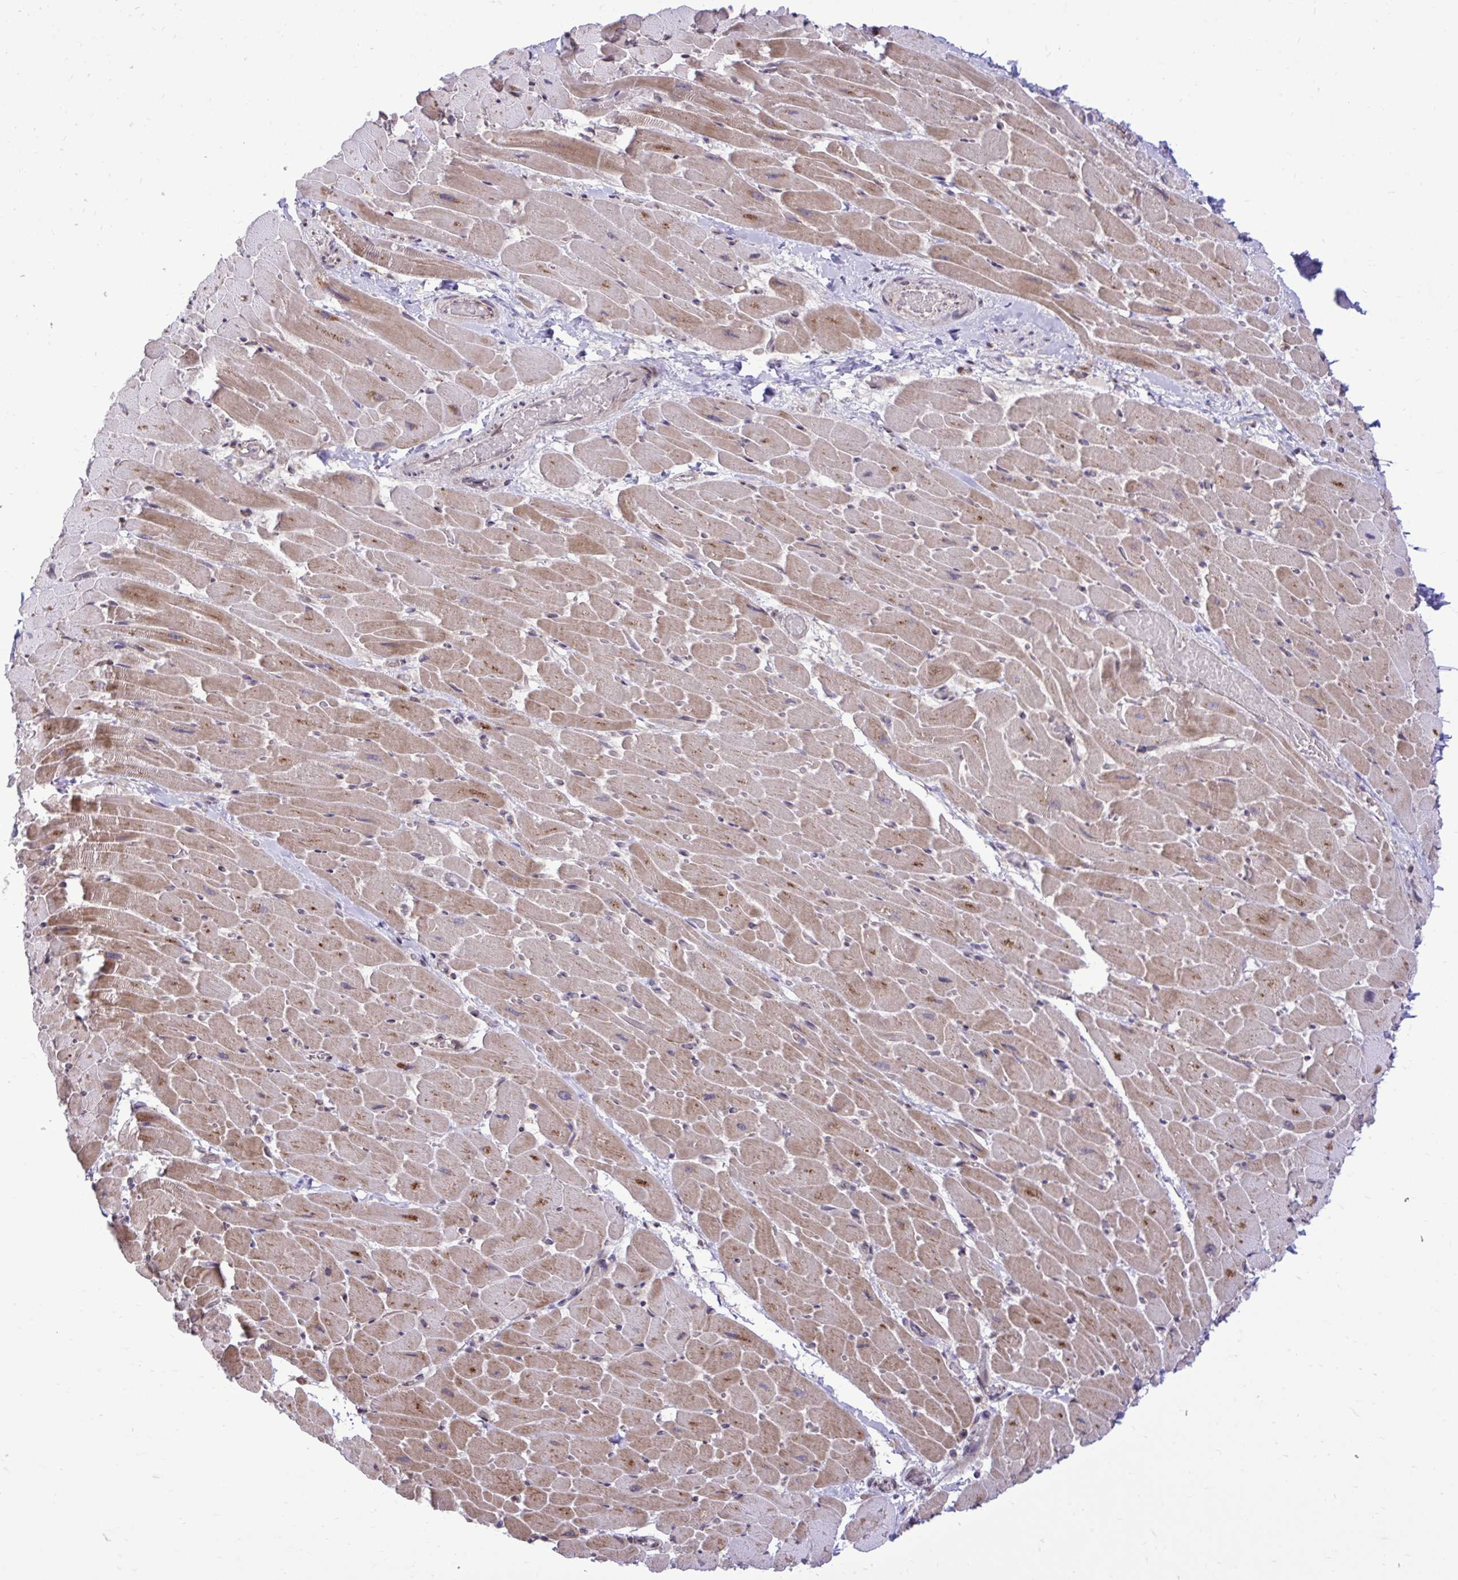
{"staining": {"intensity": "moderate", "quantity": ">75%", "location": "cytoplasmic/membranous"}, "tissue": "heart muscle", "cell_type": "Cardiomyocytes", "image_type": "normal", "snomed": [{"axis": "morphology", "description": "Normal tissue, NOS"}, {"axis": "topography", "description": "Heart"}], "caption": "Heart muscle stained with a brown dye exhibits moderate cytoplasmic/membranous positive positivity in approximately >75% of cardiomyocytes.", "gene": "METTL9", "patient": {"sex": "male", "age": 37}}